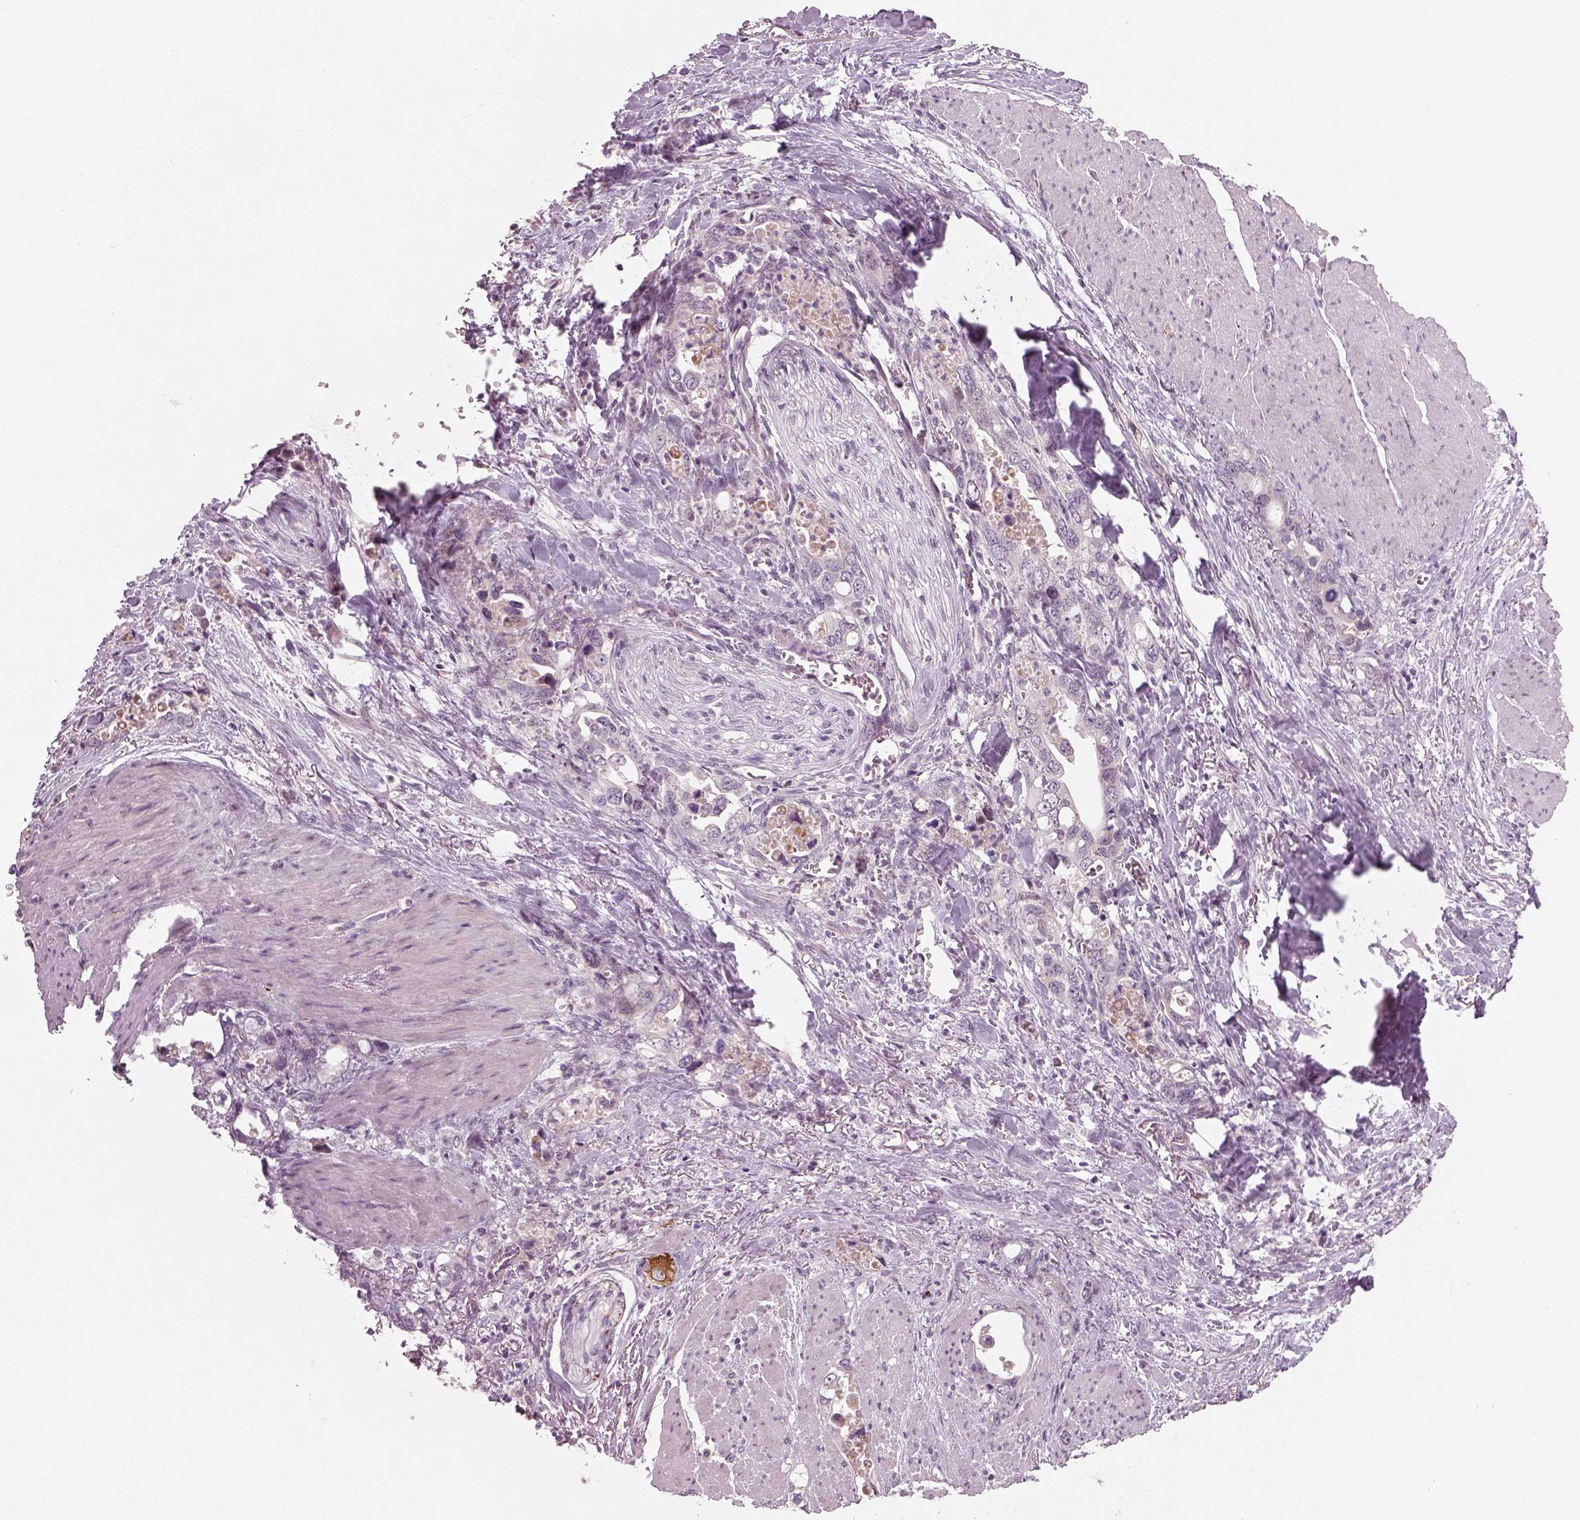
{"staining": {"intensity": "negative", "quantity": "none", "location": "none"}, "tissue": "stomach cancer", "cell_type": "Tumor cells", "image_type": "cancer", "snomed": [{"axis": "morphology", "description": "Normal tissue, NOS"}, {"axis": "morphology", "description": "Adenocarcinoma, NOS"}, {"axis": "topography", "description": "Esophagus"}, {"axis": "topography", "description": "Stomach, upper"}], "caption": "Immunohistochemistry of human stomach cancer (adenocarcinoma) shows no staining in tumor cells.", "gene": "PENK", "patient": {"sex": "male", "age": 74}}